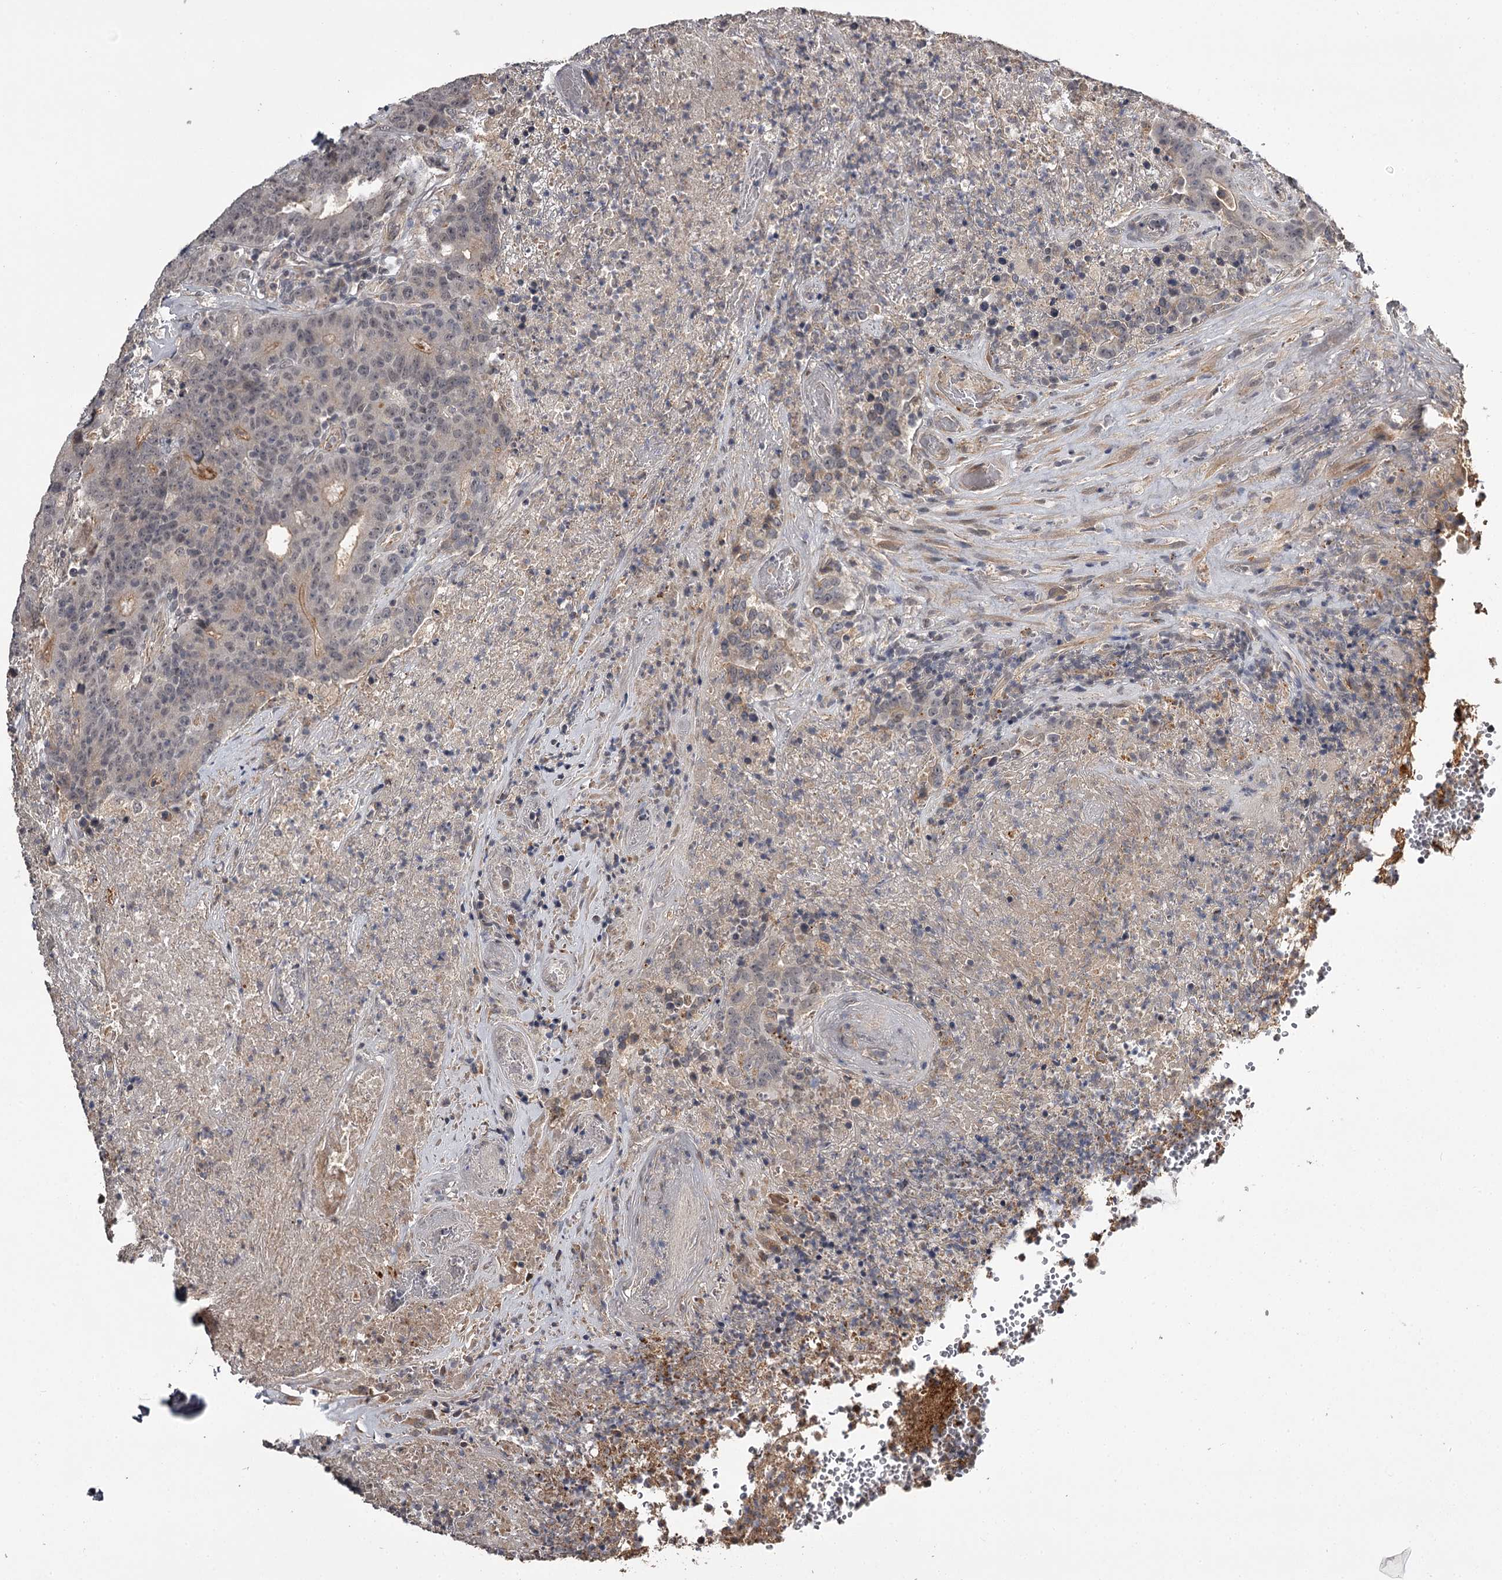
{"staining": {"intensity": "moderate", "quantity": "<25%", "location": "cytoplasmic/membranous"}, "tissue": "colorectal cancer", "cell_type": "Tumor cells", "image_type": "cancer", "snomed": [{"axis": "morphology", "description": "Adenocarcinoma, NOS"}, {"axis": "topography", "description": "Colon"}], "caption": "Immunohistochemical staining of colorectal cancer displays low levels of moderate cytoplasmic/membranous protein expression in approximately <25% of tumor cells. (Stains: DAB (3,3'-diaminobenzidine) in brown, nuclei in blue, Microscopy: brightfield microscopy at high magnification).", "gene": "CWF19L2", "patient": {"sex": "female", "age": 75}}